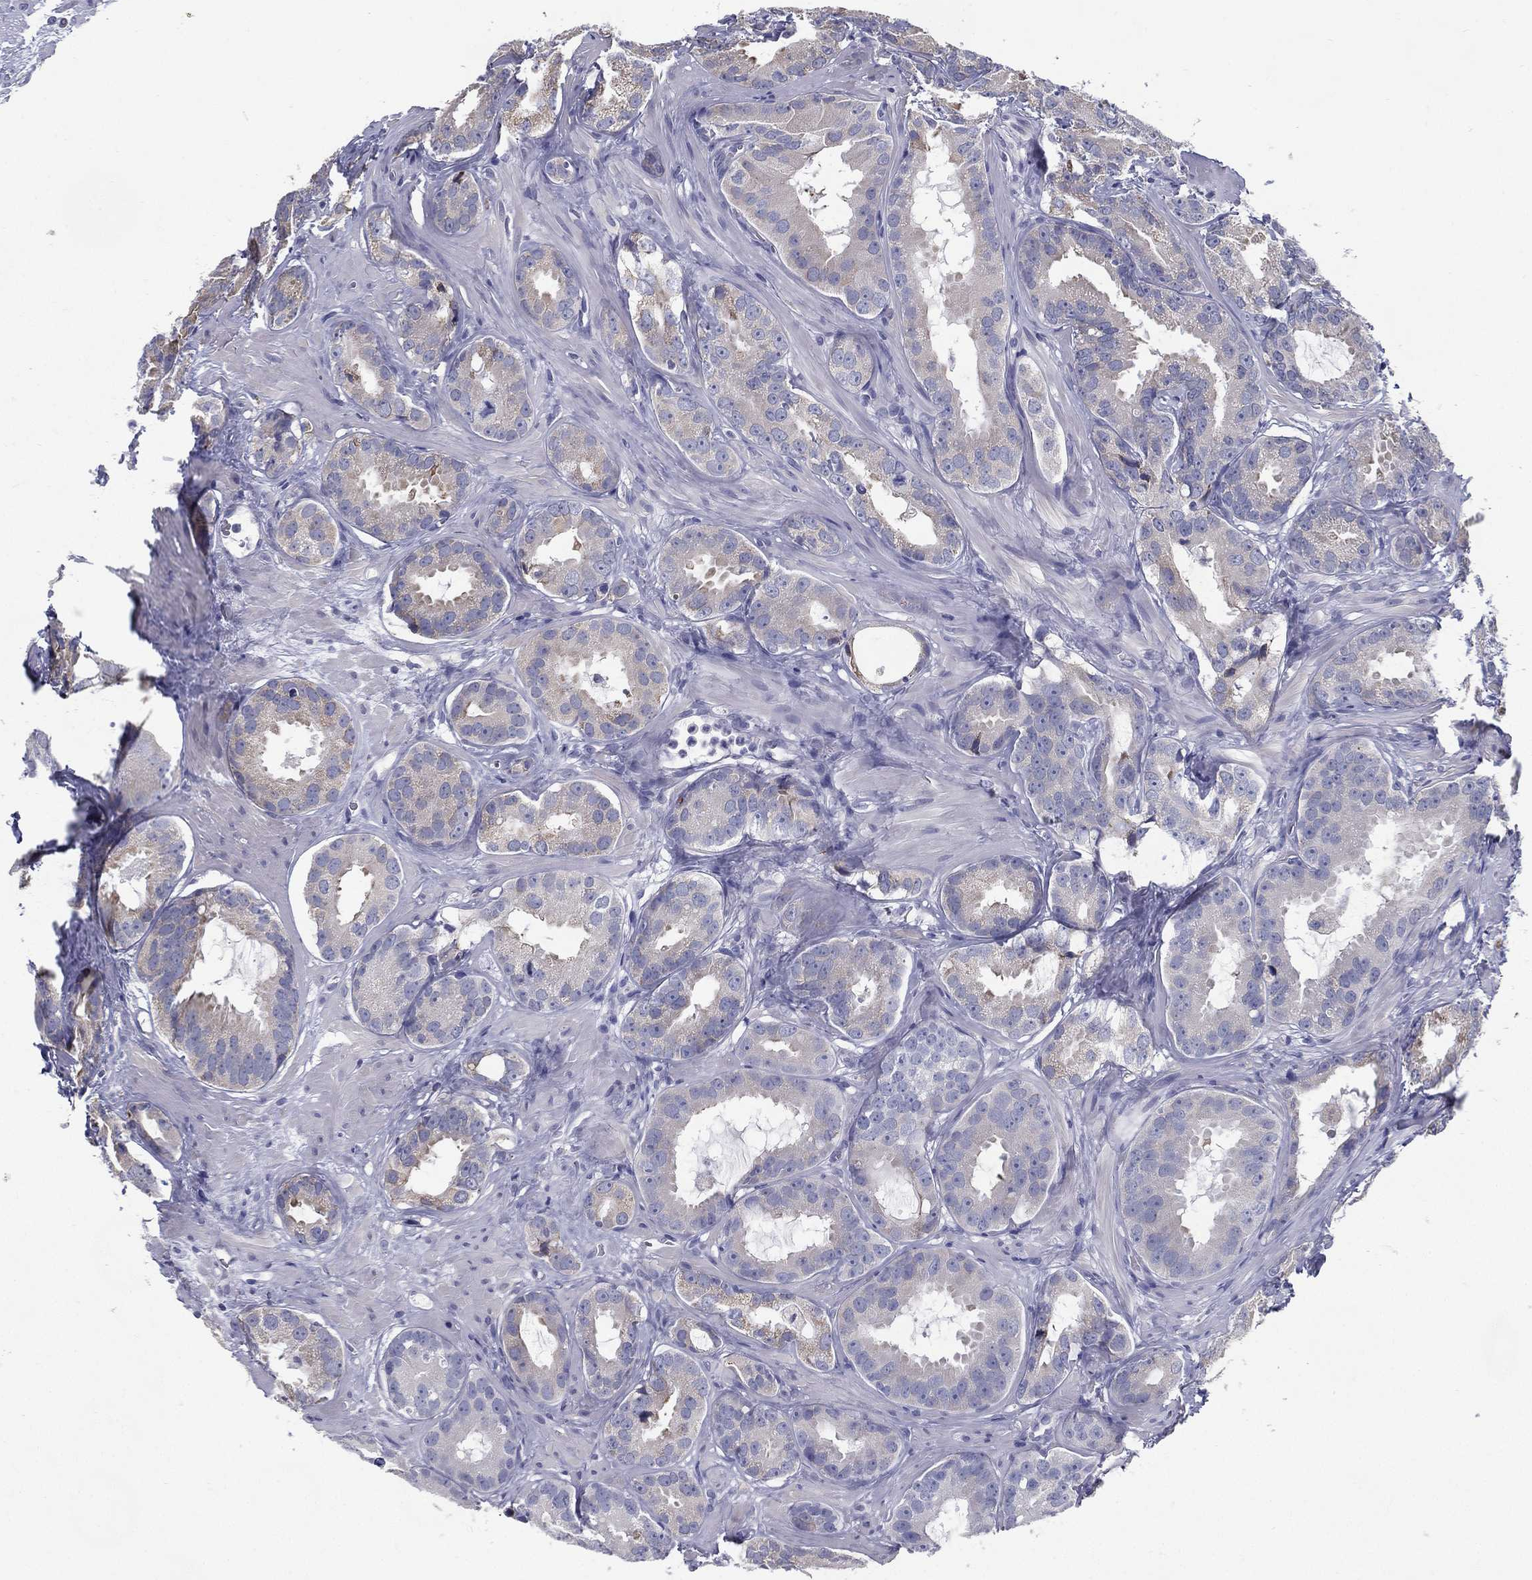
{"staining": {"intensity": "negative", "quantity": "none", "location": "none"}, "tissue": "prostate cancer", "cell_type": "Tumor cells", "image_type": "cancer", "snomed": [{"axis": "morphology", "description": "Adenocarcinoma, NOS"}, {"axis": "topography", "description": "Prostate"}], "caption": "High power microscopy micrograph of an immunohistochemistry (IHC) photomicrograph of adenocarcinoma (prostate), revealing no significant expression in tumor cells.", "gene": "C19orf18", "patient": {"sex": "male", "age": 69}}